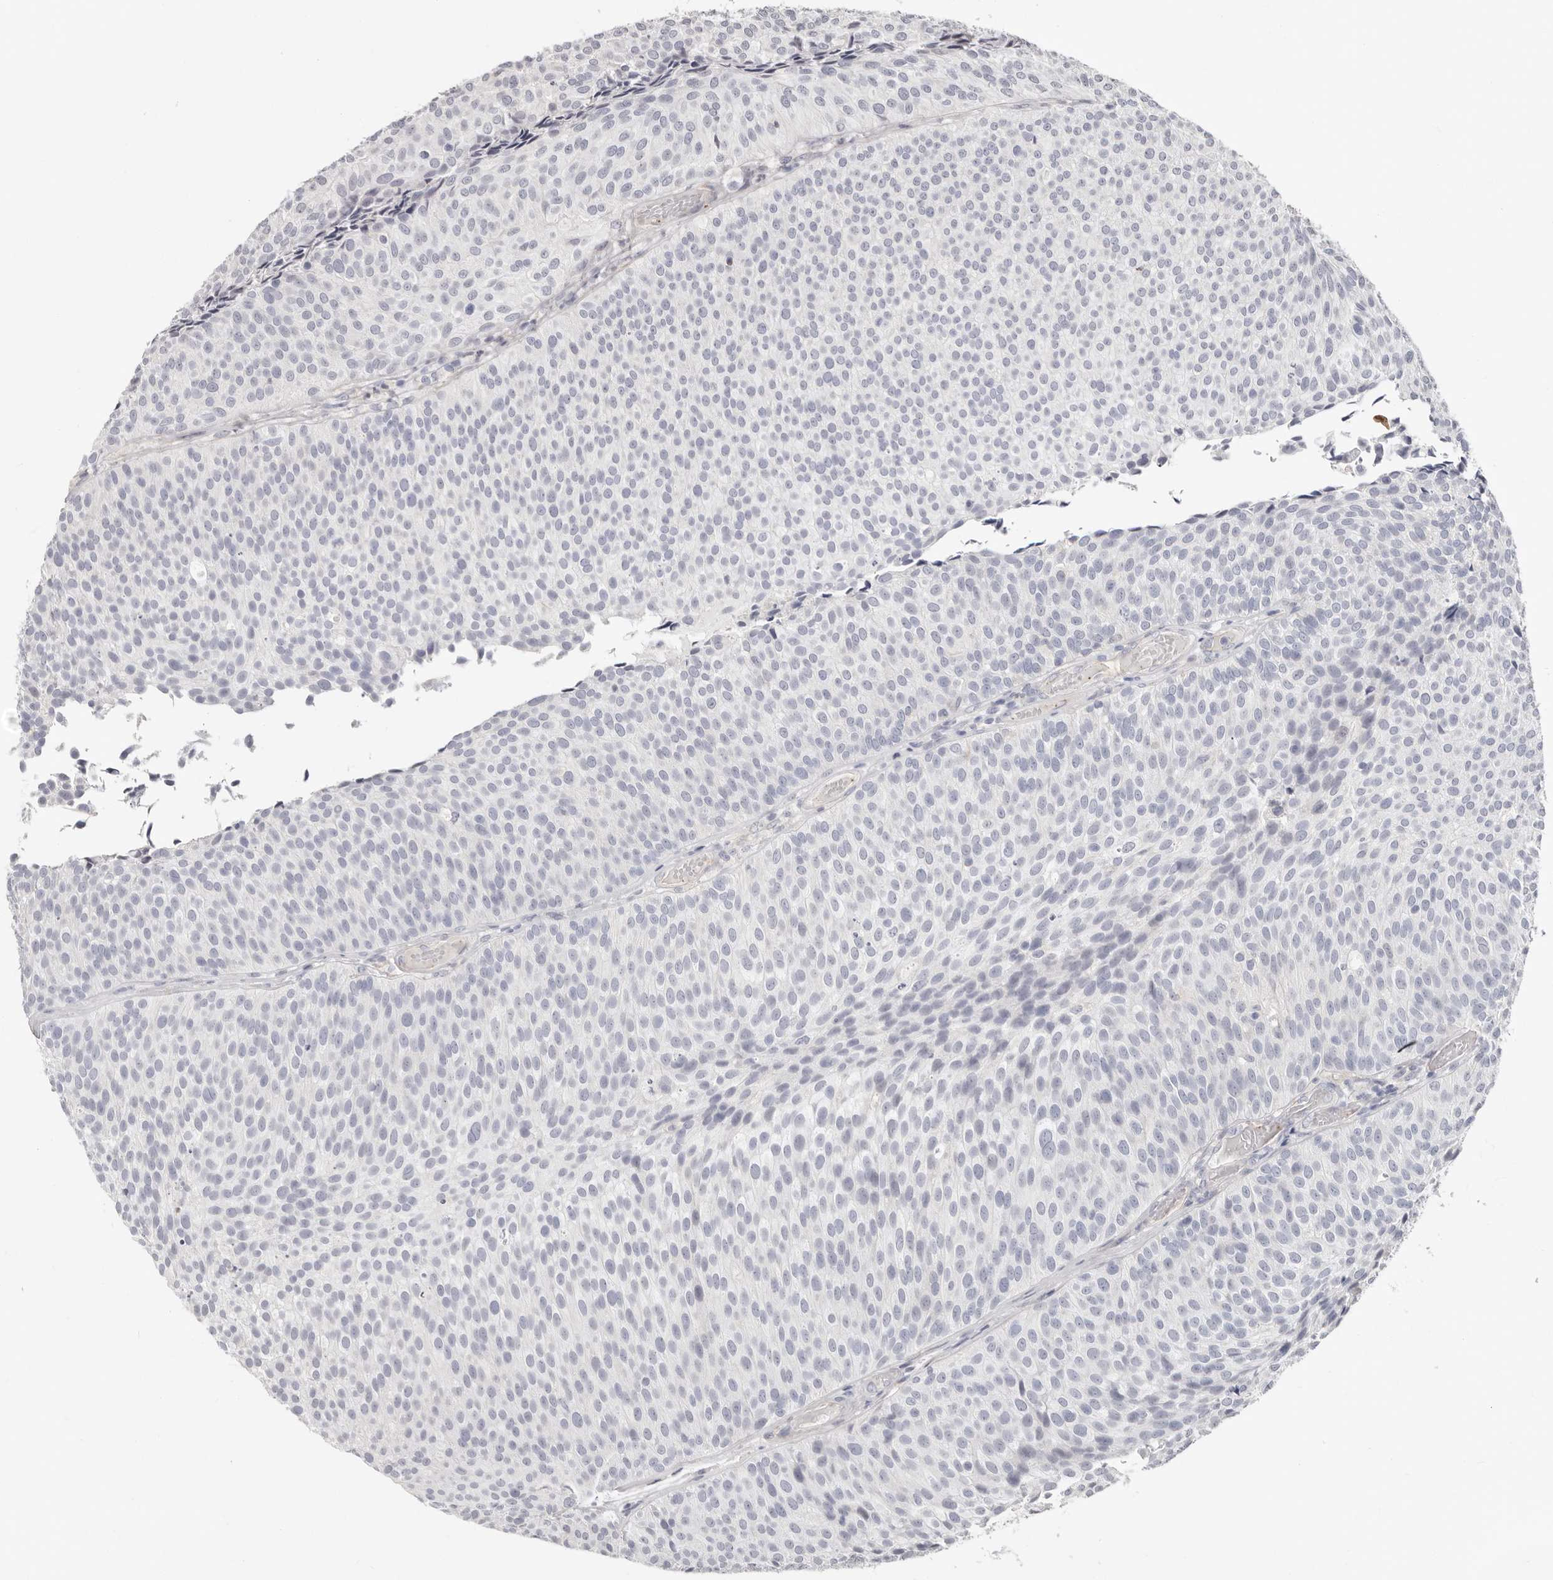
{"staining": {"intensity": "negative", "quantity": "none", "location": "none"}, "tissue": "urothelial cancer", "cell_type": "Tumor cells", "image_type": "cancer", "snomed": [{"axis": "morphology", "description": "Urothelial carcinoma, Low grade"}, {"axis": "topography", "description": "Urinary bladder"}], "caption": "There is no significant staining in tumor cells of urothelial cancer.", "gene": "PKDCC", "patient": {"sex": "male", "age": 86}}